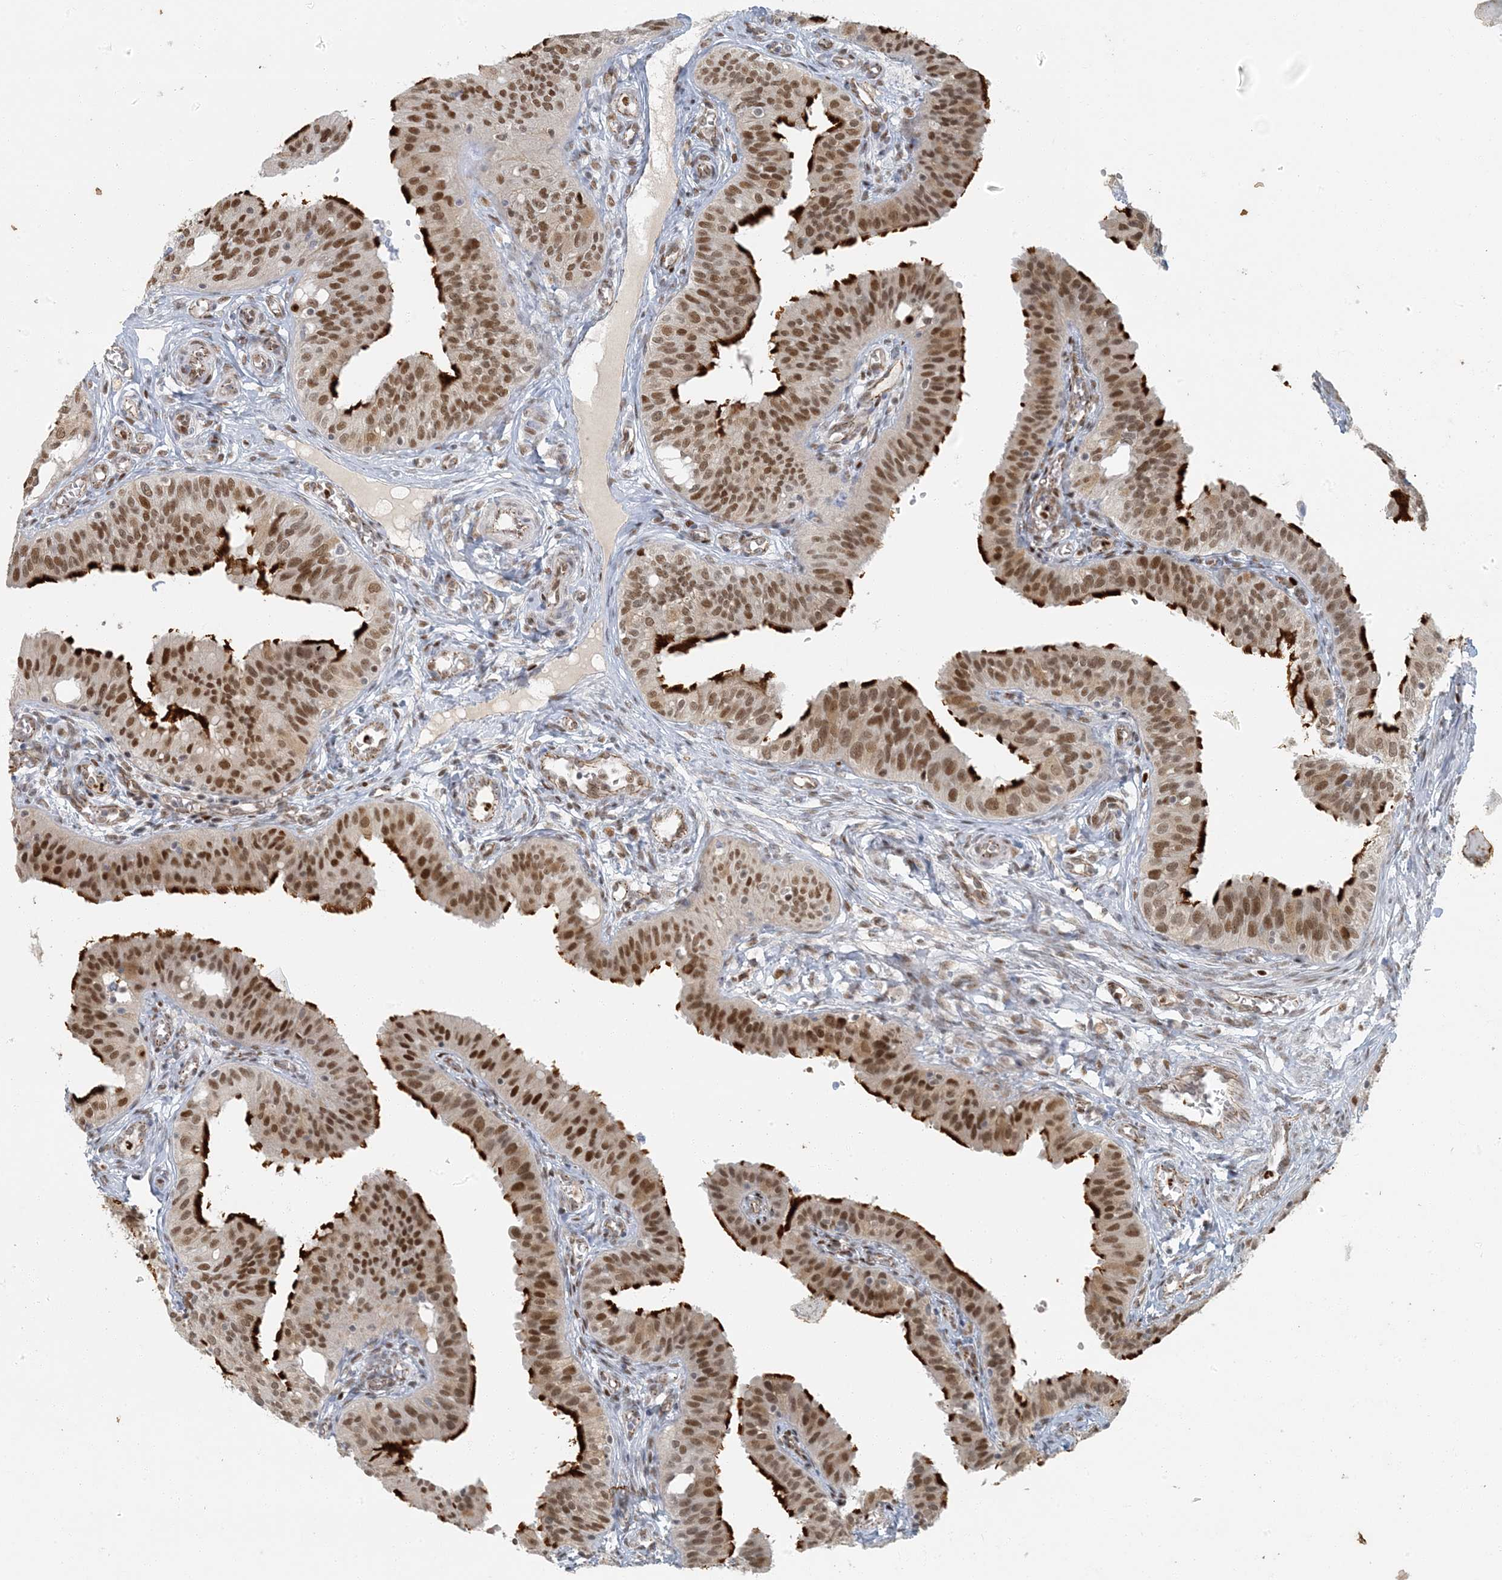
{"staining": {"intensity": "strong", "quantity": ">75%", "location": "cytoplasmic/membranous,nuclear"}, "tissue": "fallopian tube", "cell_type": "Glandular cells", "image_type": "normal", "snomed": [{"axis": "morphology", "description": "Normal tissue, NOS"}, {"axis": "topography", "description": "Fallopian tube"}, {"axis": "topography", "description": "Ovary"}], "caption": "IHC histopathology image of normal human fallopian tube stained for a protein (brown), which shows high levels of strong cytoplasmic/membranous,nuclear expression in approximately >75% of glandular cells.", "gene": "AK9", "patient": {"sex": "female", "age": 42}}